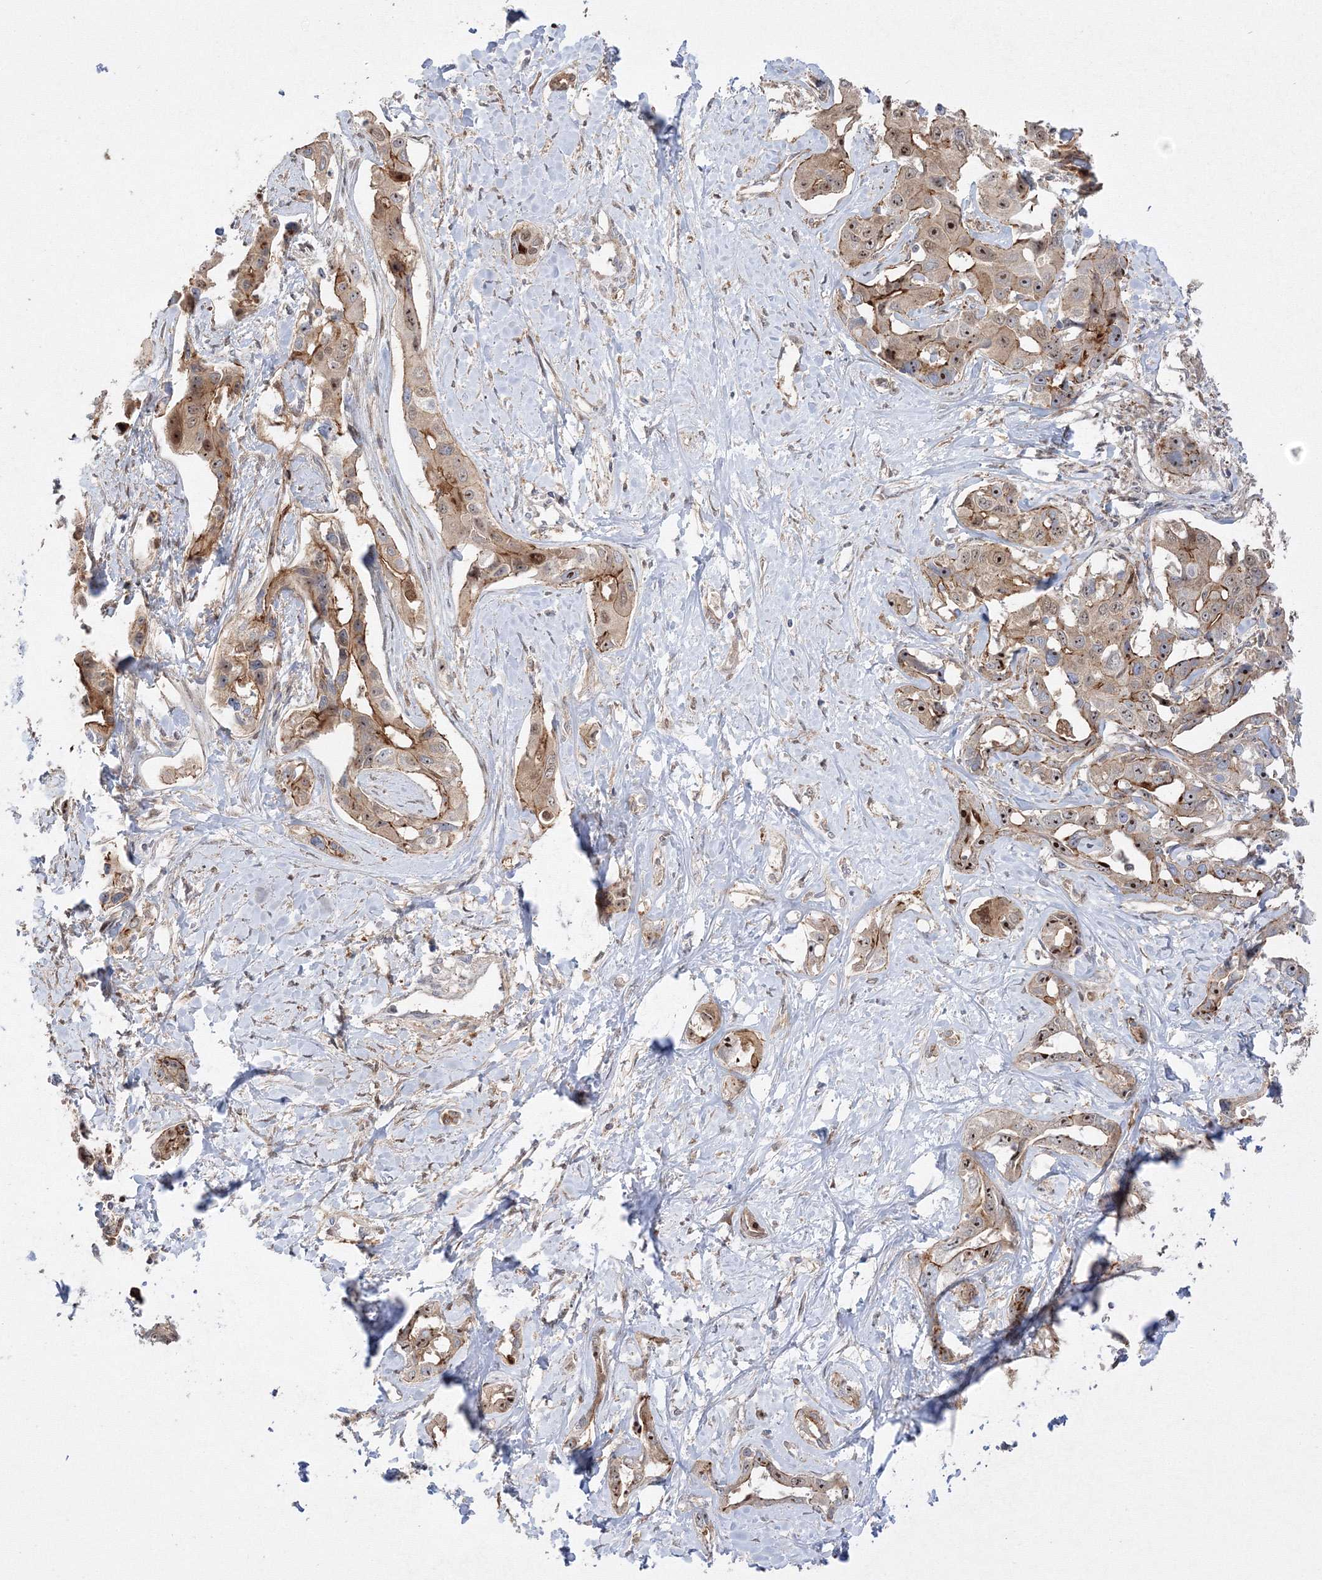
{"staining": {"intensity": "strong", "quantity": ">75%", "location": "cytoplasmic/membranous,nuclear"}, "tissue": "liver cancer", "cell_type": "Tumor cells", "image_type": "cancer", "snomed": [{"axis": "morphology", "description": "Cholangiocarcinoma"}, {"axis": "topography", "description": "Liver"}], "caption": "Immunohistochemical staining of human liver cancer (cholangiocarcinoma) reveals strong cytoplasmic/membranous and nuclear protein staining in approximately >75% of tumor cells. The protein is shown in brown color, while the nuclei are stained blue.", "gene": "NPM3", "patient": {"sex": "male", "age": 59}}